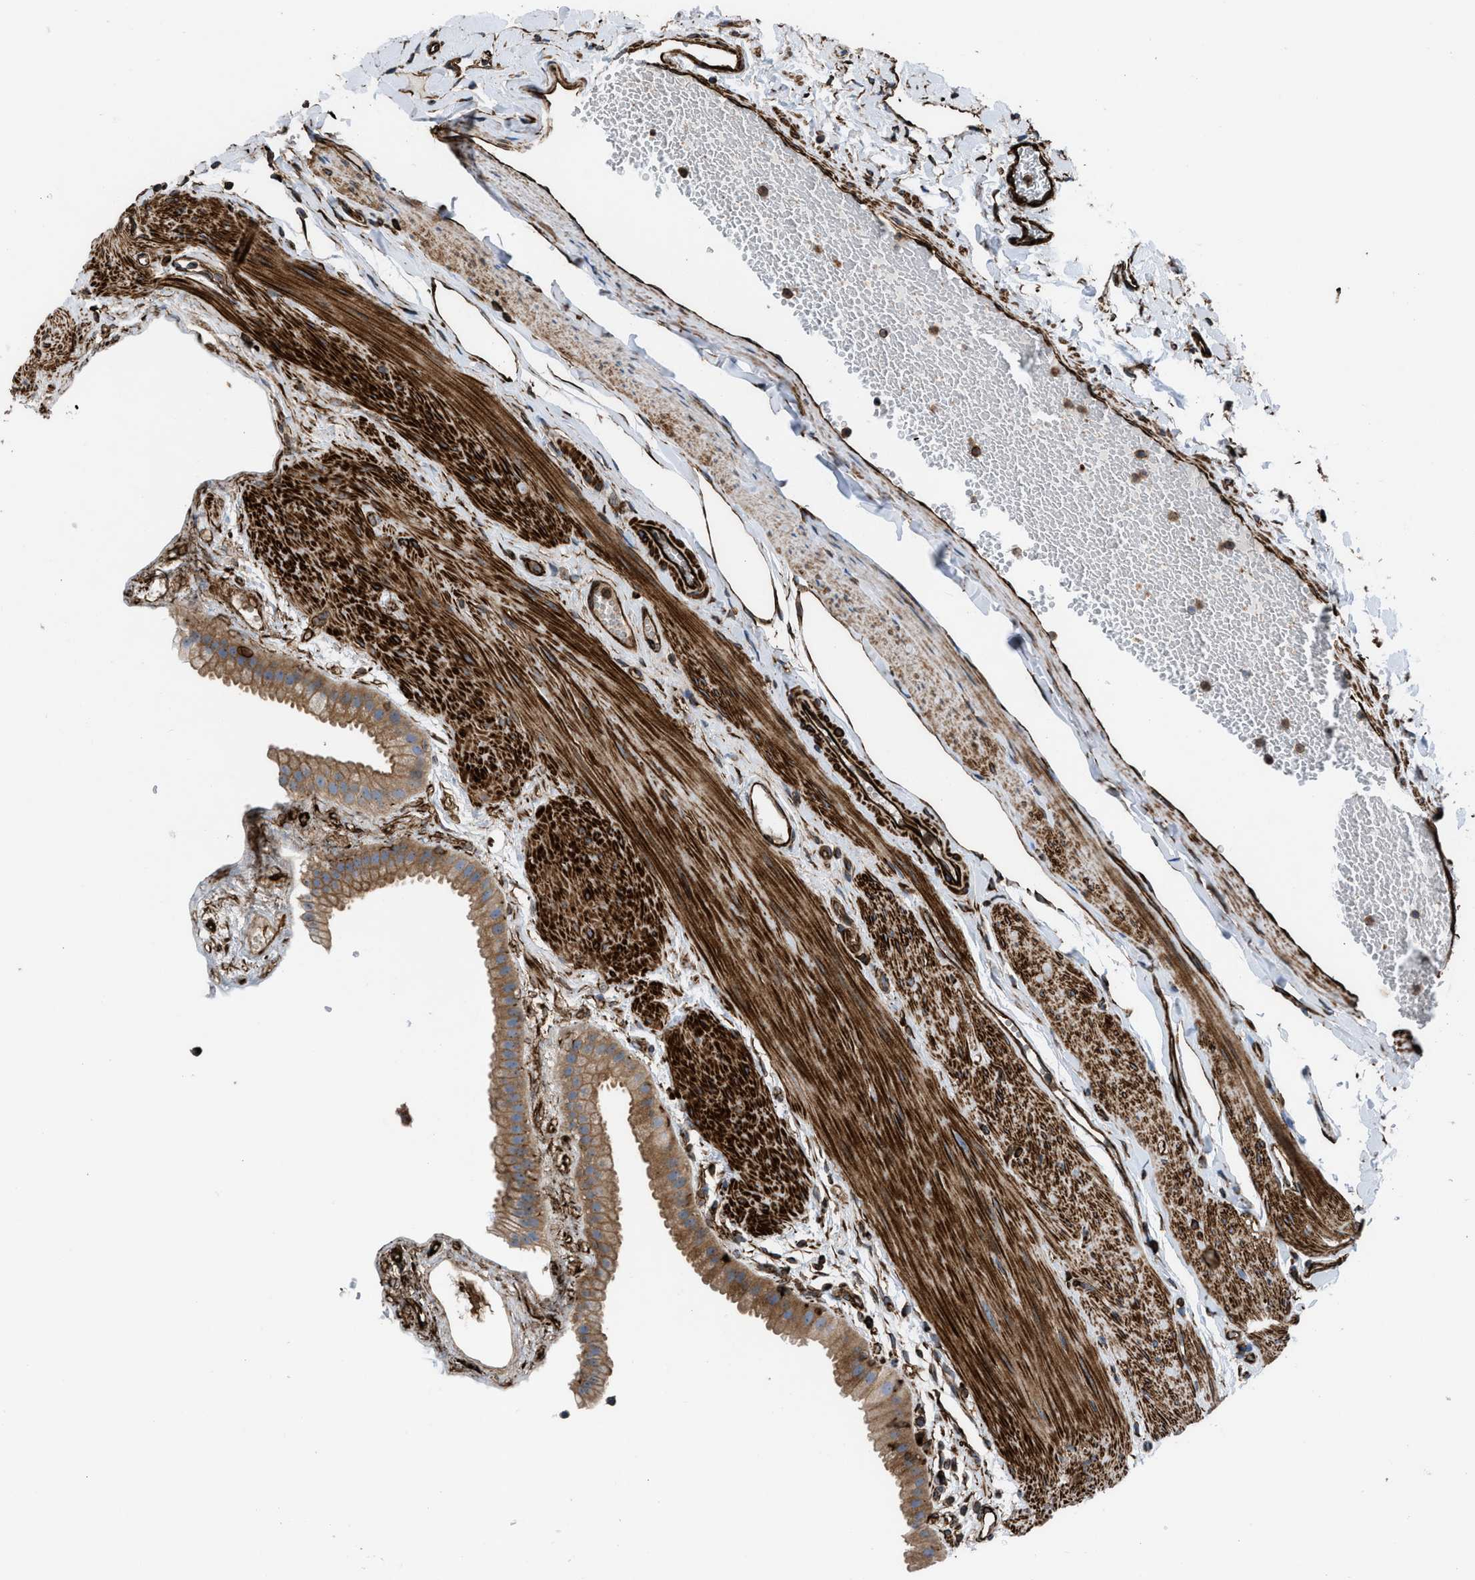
{"staining": {"intensity": "moderate", "quantity": ">75%", "location": "cytoplasmic/membranous"}, "tissue": "gallbladder", "cell_type": "Glandular cells", "image_type": "normal", "snomed": [{"axis": "morphology", "description": "Normal tissue, NOS"}, {"axis": "topography", "description": "Gallbladder"}], "caption": "DAB (3,3'-diaminobenzidine) immunohistochemical staining of unremarkable human gallbladder shows moderate cytoplasmic/membranous protein staining in approximately >75% of glandular cells.", "gene": "PTPRE", "patient": {"sex": "female", "age": 64}}